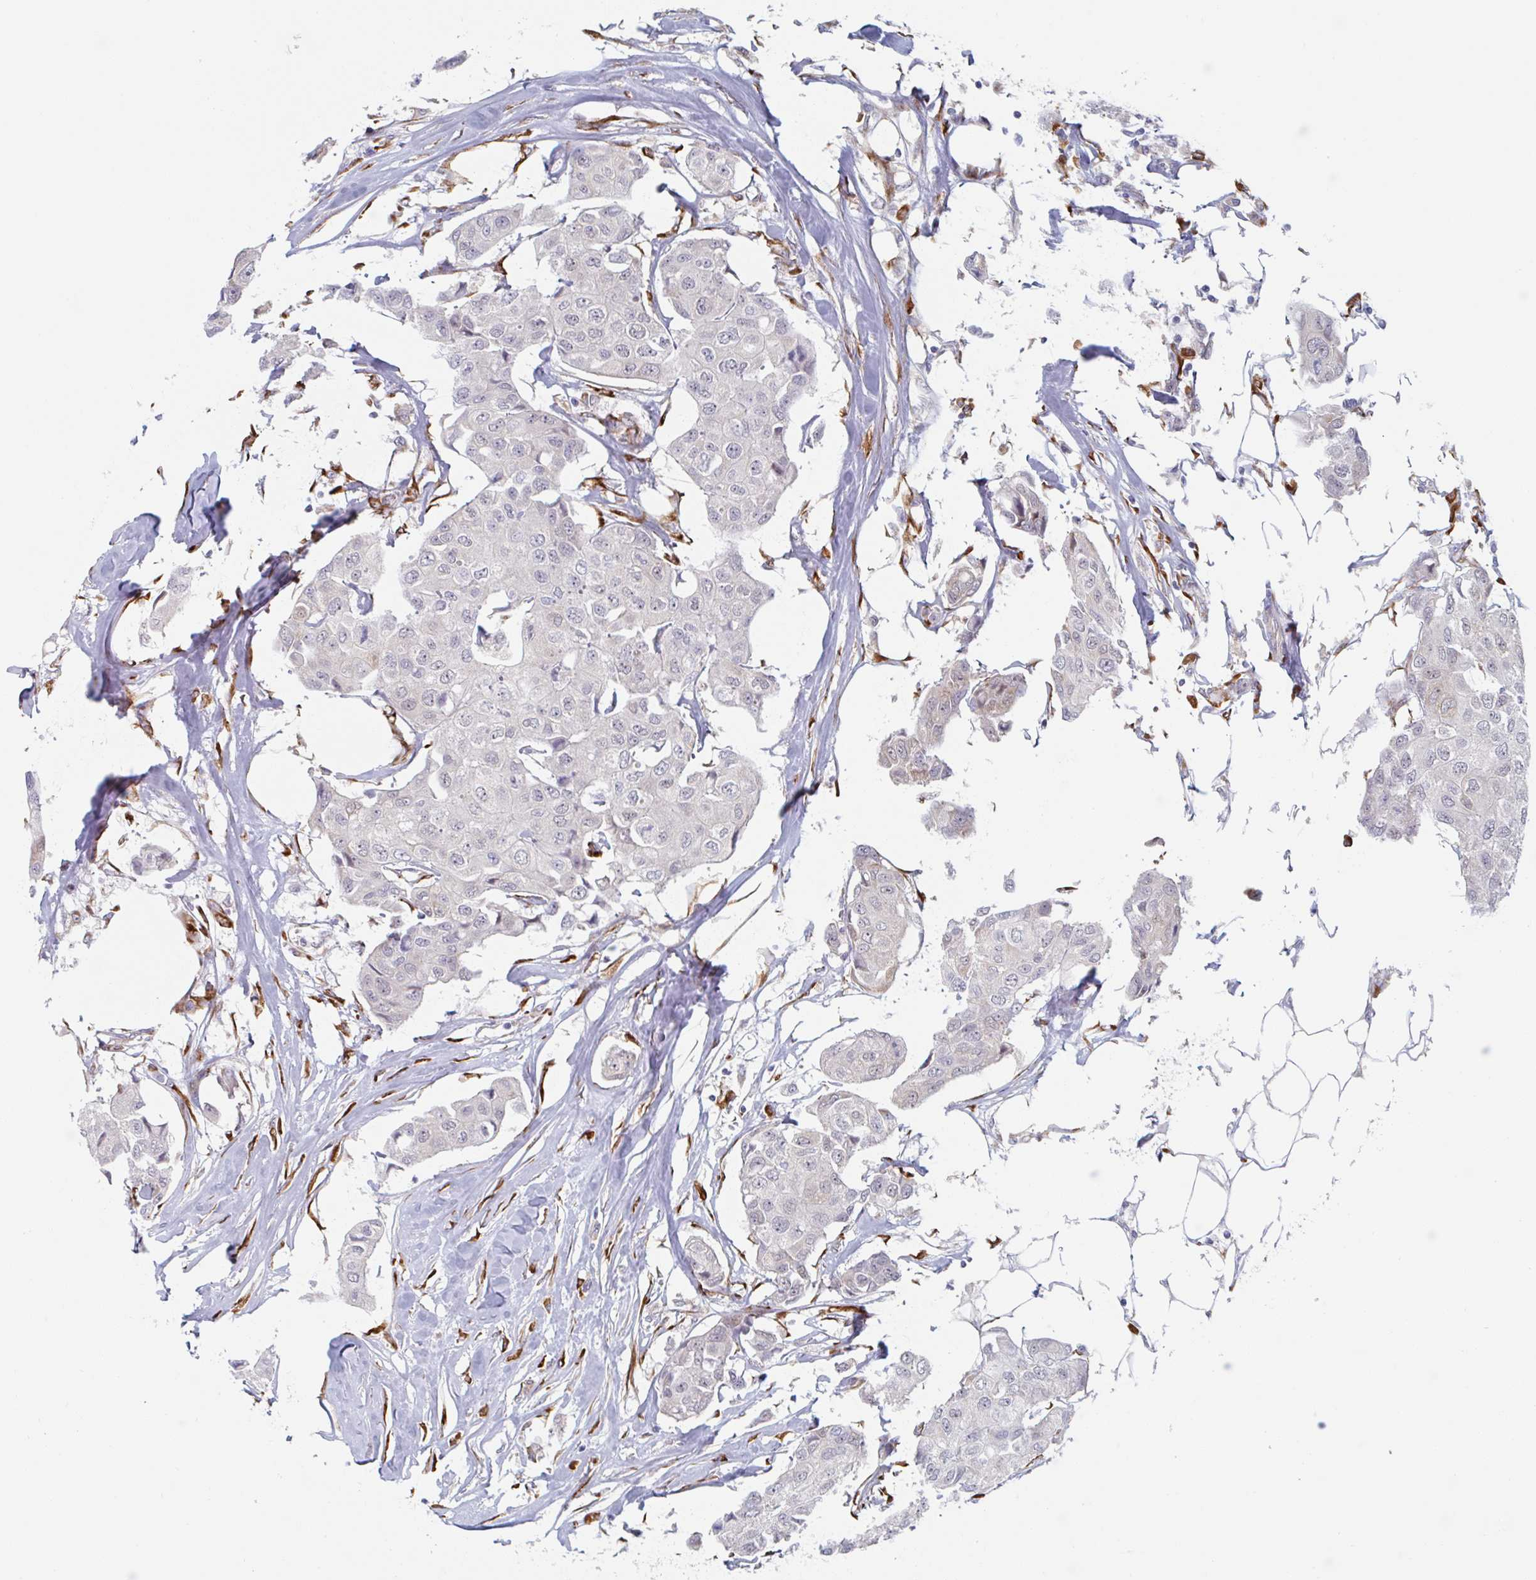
{"staining": {"intensity": "negative", "quantity": "none", "location": "none"}, "tissue": "breast cancer", "cell_type": "Tumor cells", "image_type": "cancer", "snomed": [{"axis": "morphology", "description": "Duct carcinoma"}, {"axis": "topography", "description": "Breast"}, {"axis": "topography", "description": "Lymph node"}], "caption": "Breast infiltrating ductal carcinoma stained for a protein using immunohistochemistry demonstrates no staining tumor cells.", "gene": "TRAPPC10", "patient": {"sex": "female", "age": 80}}